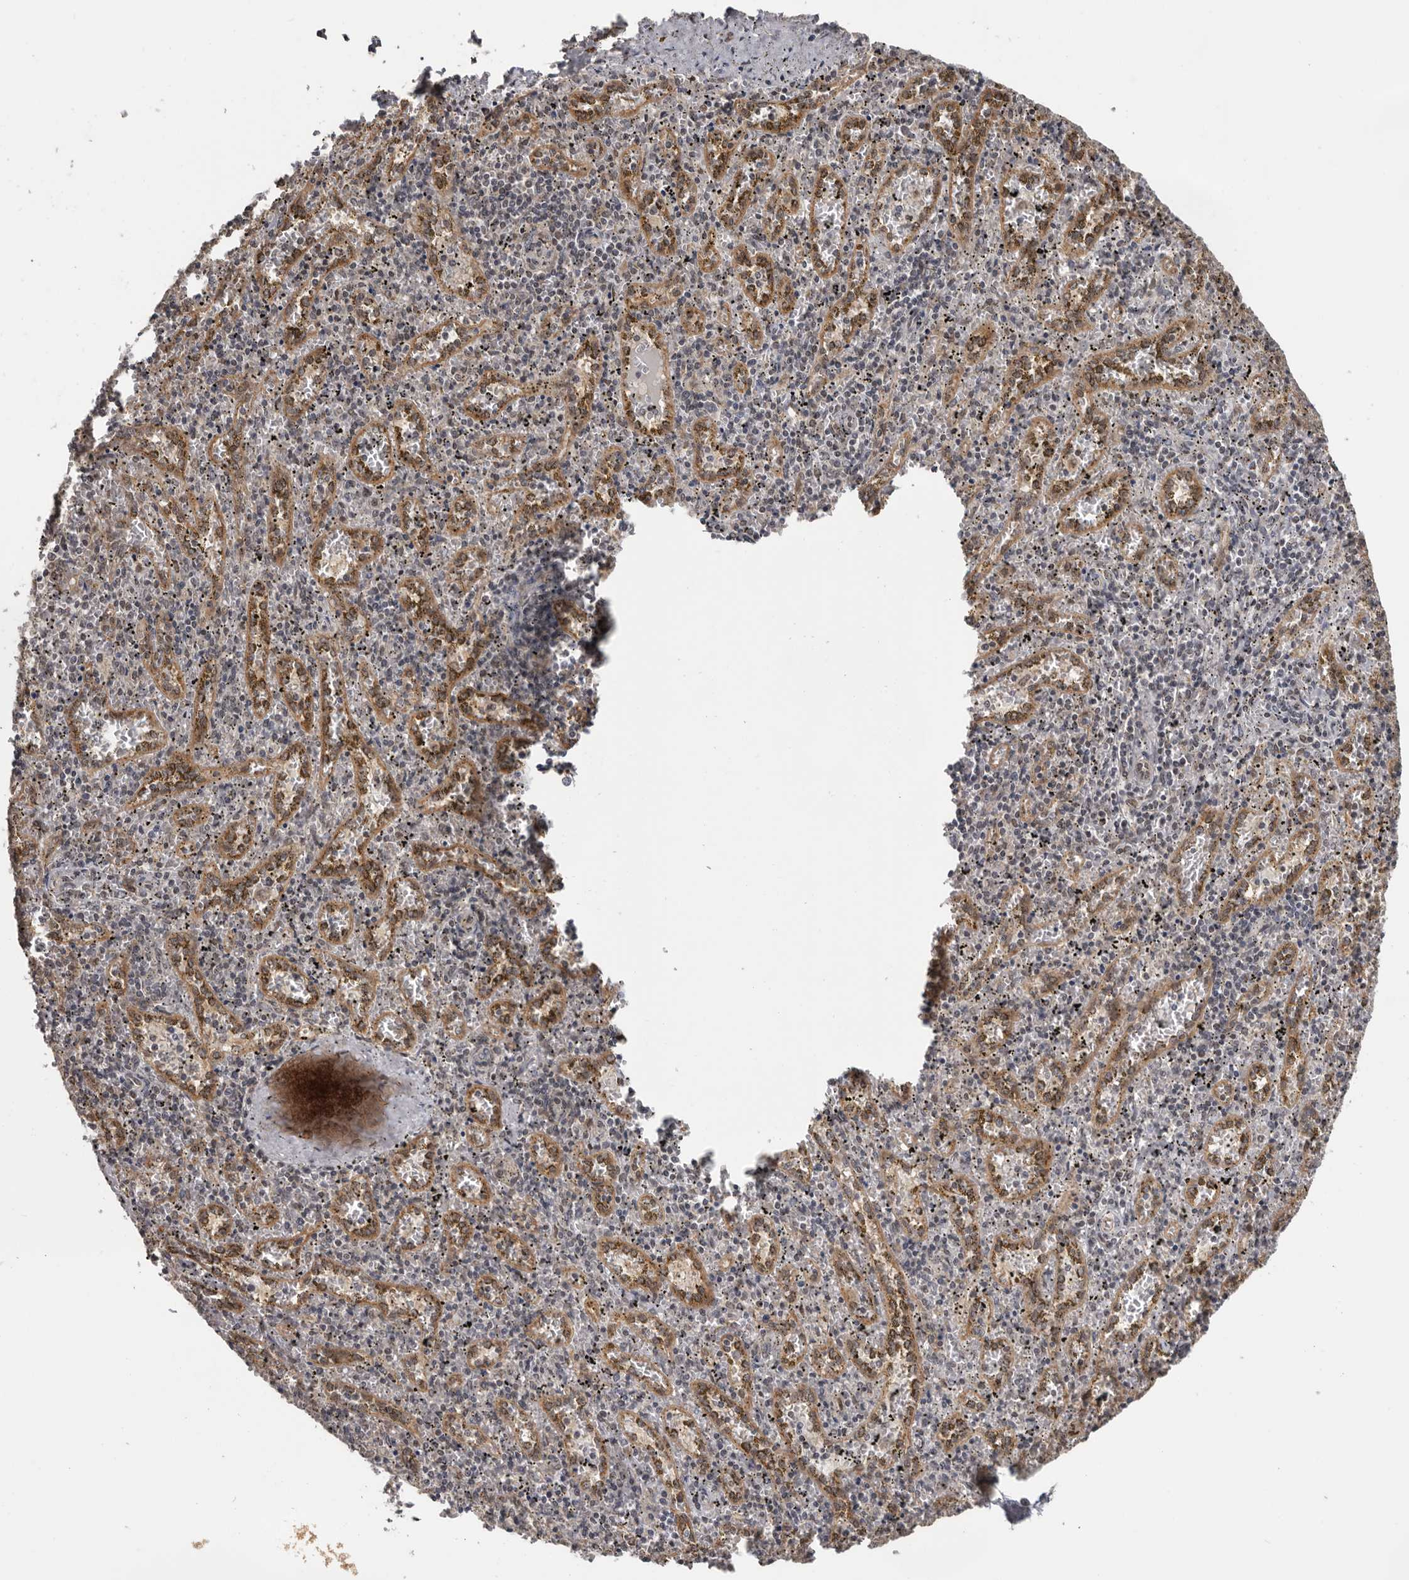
{"staining": {"intensity": "weak", "quantity": "25%-75%", "location": "nuclear"}, "tissue": "spleen", "cell_type": "Cells in red pulp", "image_type": "normal", "snomed": [{"axis": "morphology", "description": "Normal tissue, NOS"}, {"axis": "topography", "description": "Spleen"}], "caption": "Approximately 25%-75% of cells in red pulp in unremarkable human spleen display weak nuclear protein positivity as visualized by brown immunohistochemical staining.", "gene": "MOGAT2", "patient": {"sex": "male", "age": 11}}